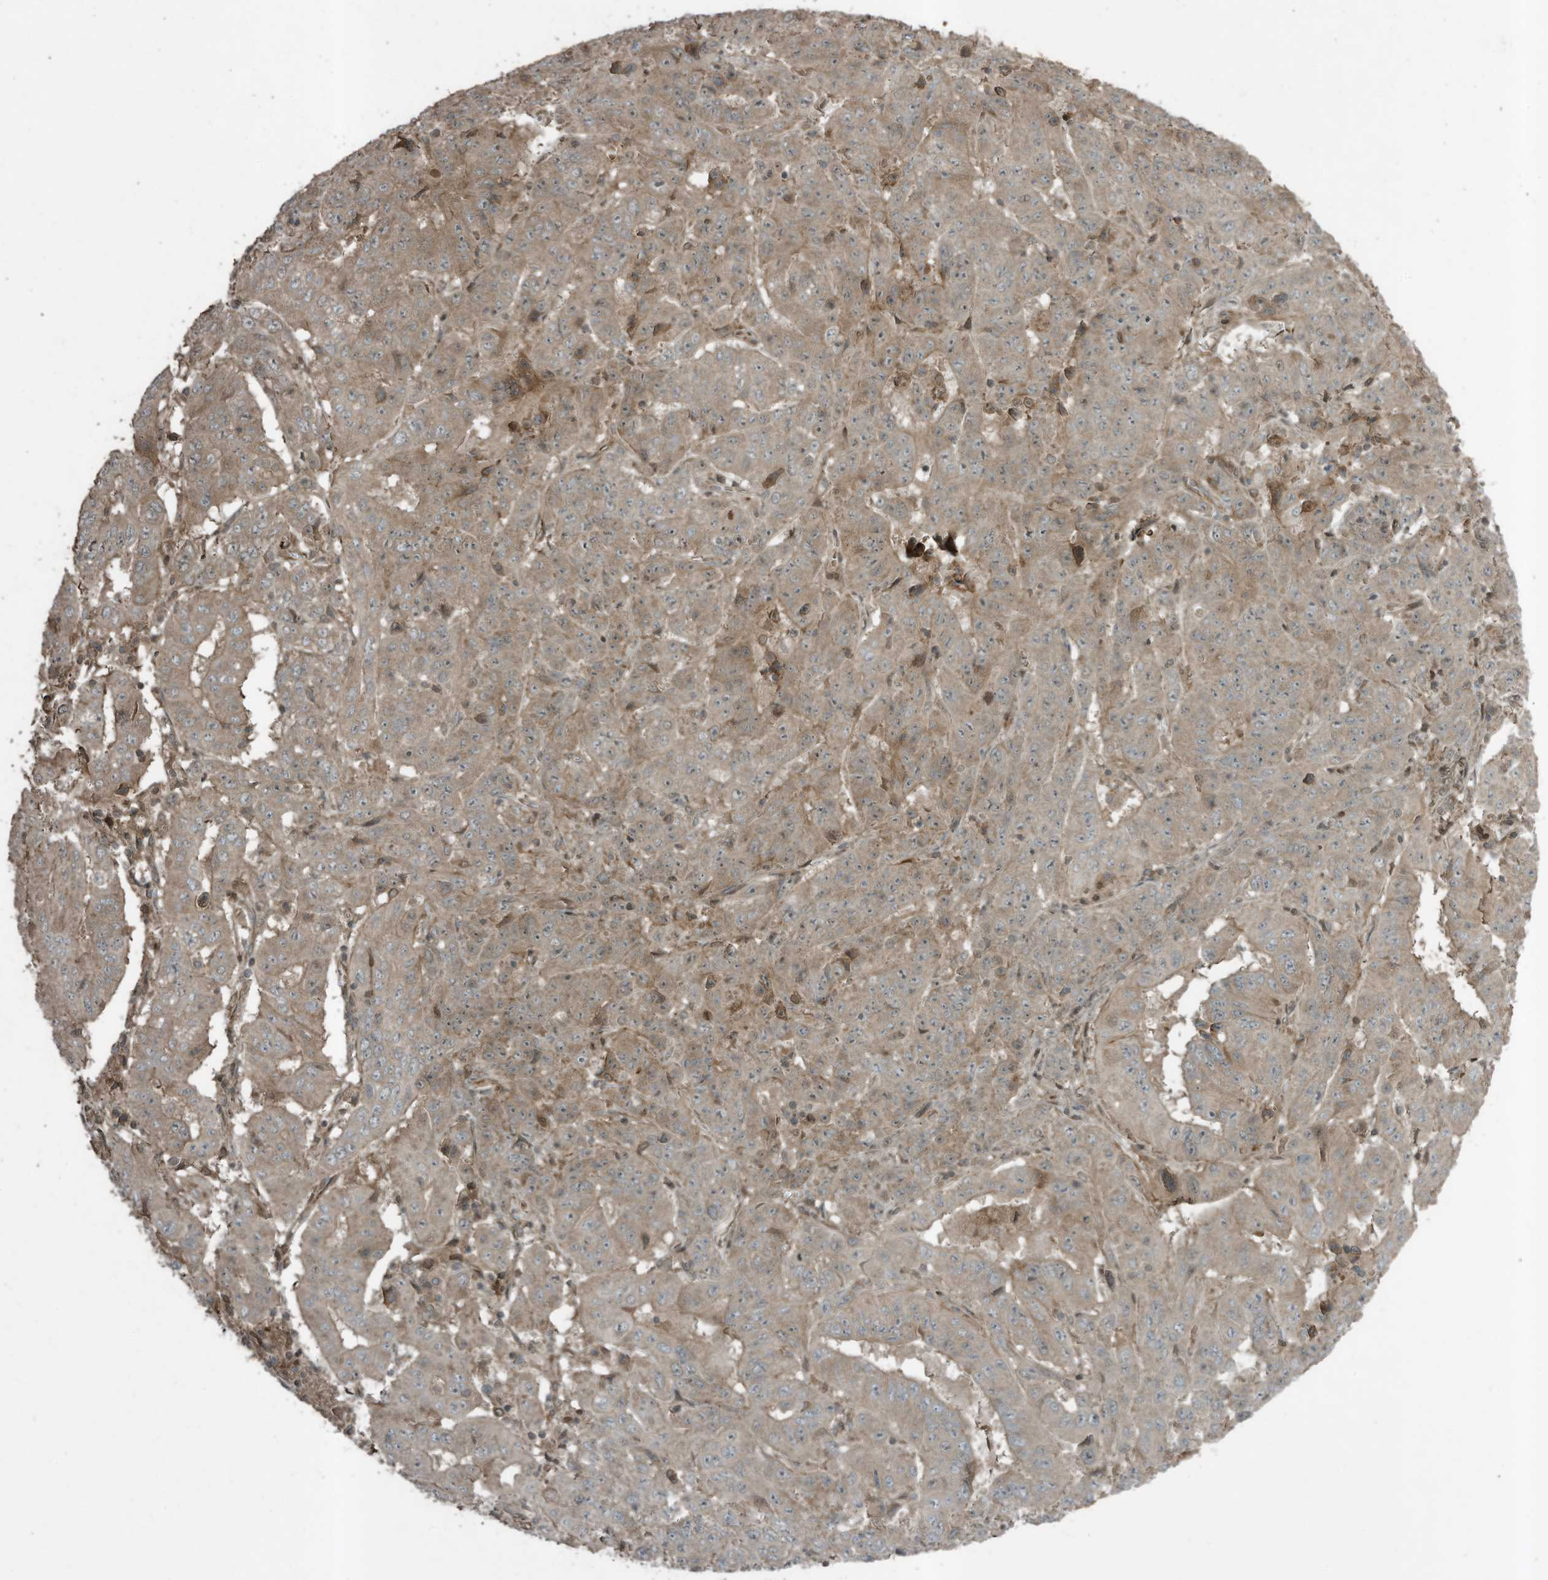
{"staining": {"intensity": "moderate", "quantity": ">75%", "location": "cytoplasmic/membranous"}, "tissue": "pancreatic cancer", "cell_type": "Tumor cells", "image_type": "cancer", "snomed": [{"axis": "morphology", "description": "Adenocarcinoma, NOS"}, {"axis": "topography", "description": "Pancreas"}], "caption": "Brown immunohistochemical staining in pancreatic cancer exhibits moderate cytoplasmic/membranous expression in approximately >75% of tumor cells.", "gene": "ZNF653", "patient": {"sex": "male", "age": 63}}